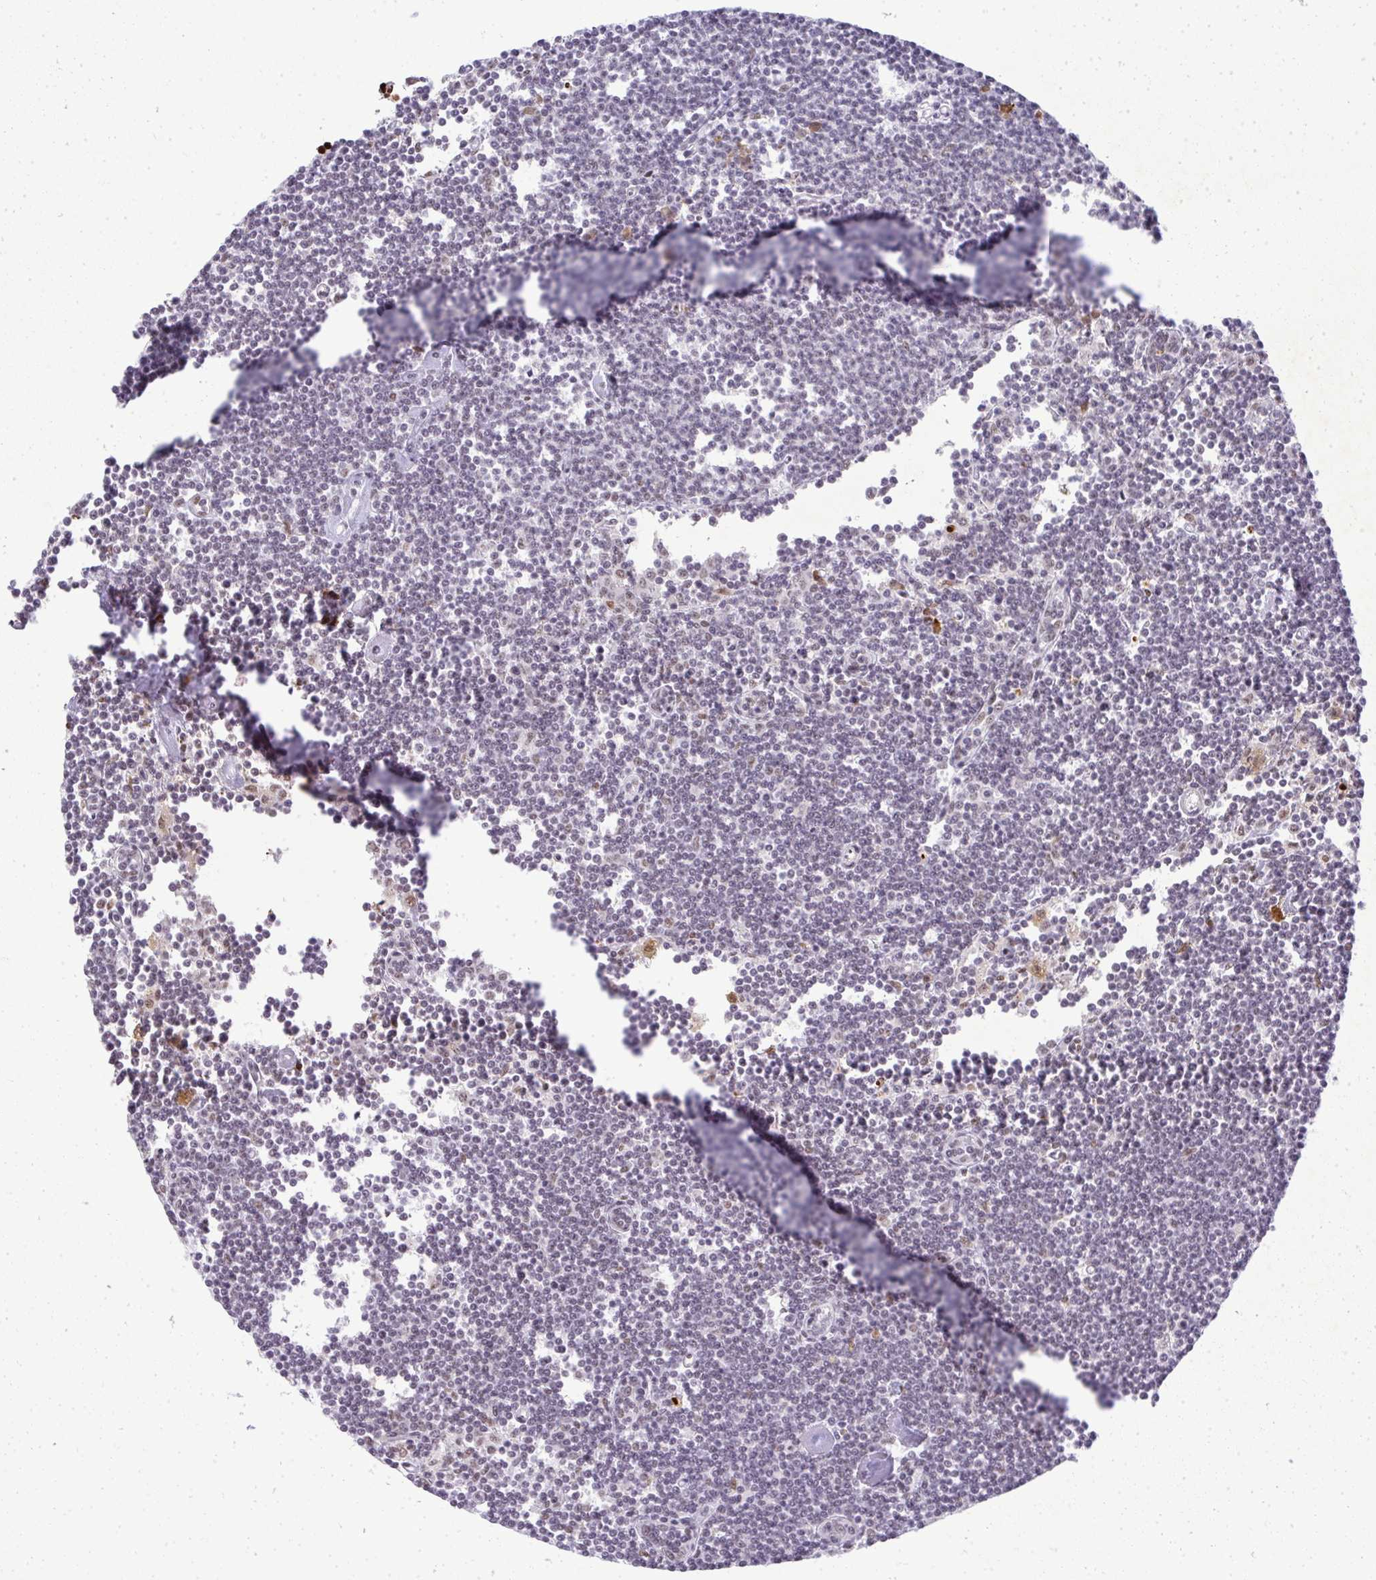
{"staining": {"intensity": "negative", "quantity": "none", "location": "none"}, "tissue": "lymphoma", "cell_type": "Tumor cells", "image_type": "cancer", "snomed": [{"axis": "morphology", "description": "Malignant lymphoma, non-Hodgkin's type, Low grade"}, {"axis": "topography", "description": "Lymph node"}], "caption": "This is an immunohistochemistry histopathology image of human lymphoma. There is no positivity in tumor cells.", "gene": "U2AF1", "patient": {"sex": "female", "age": 73}}